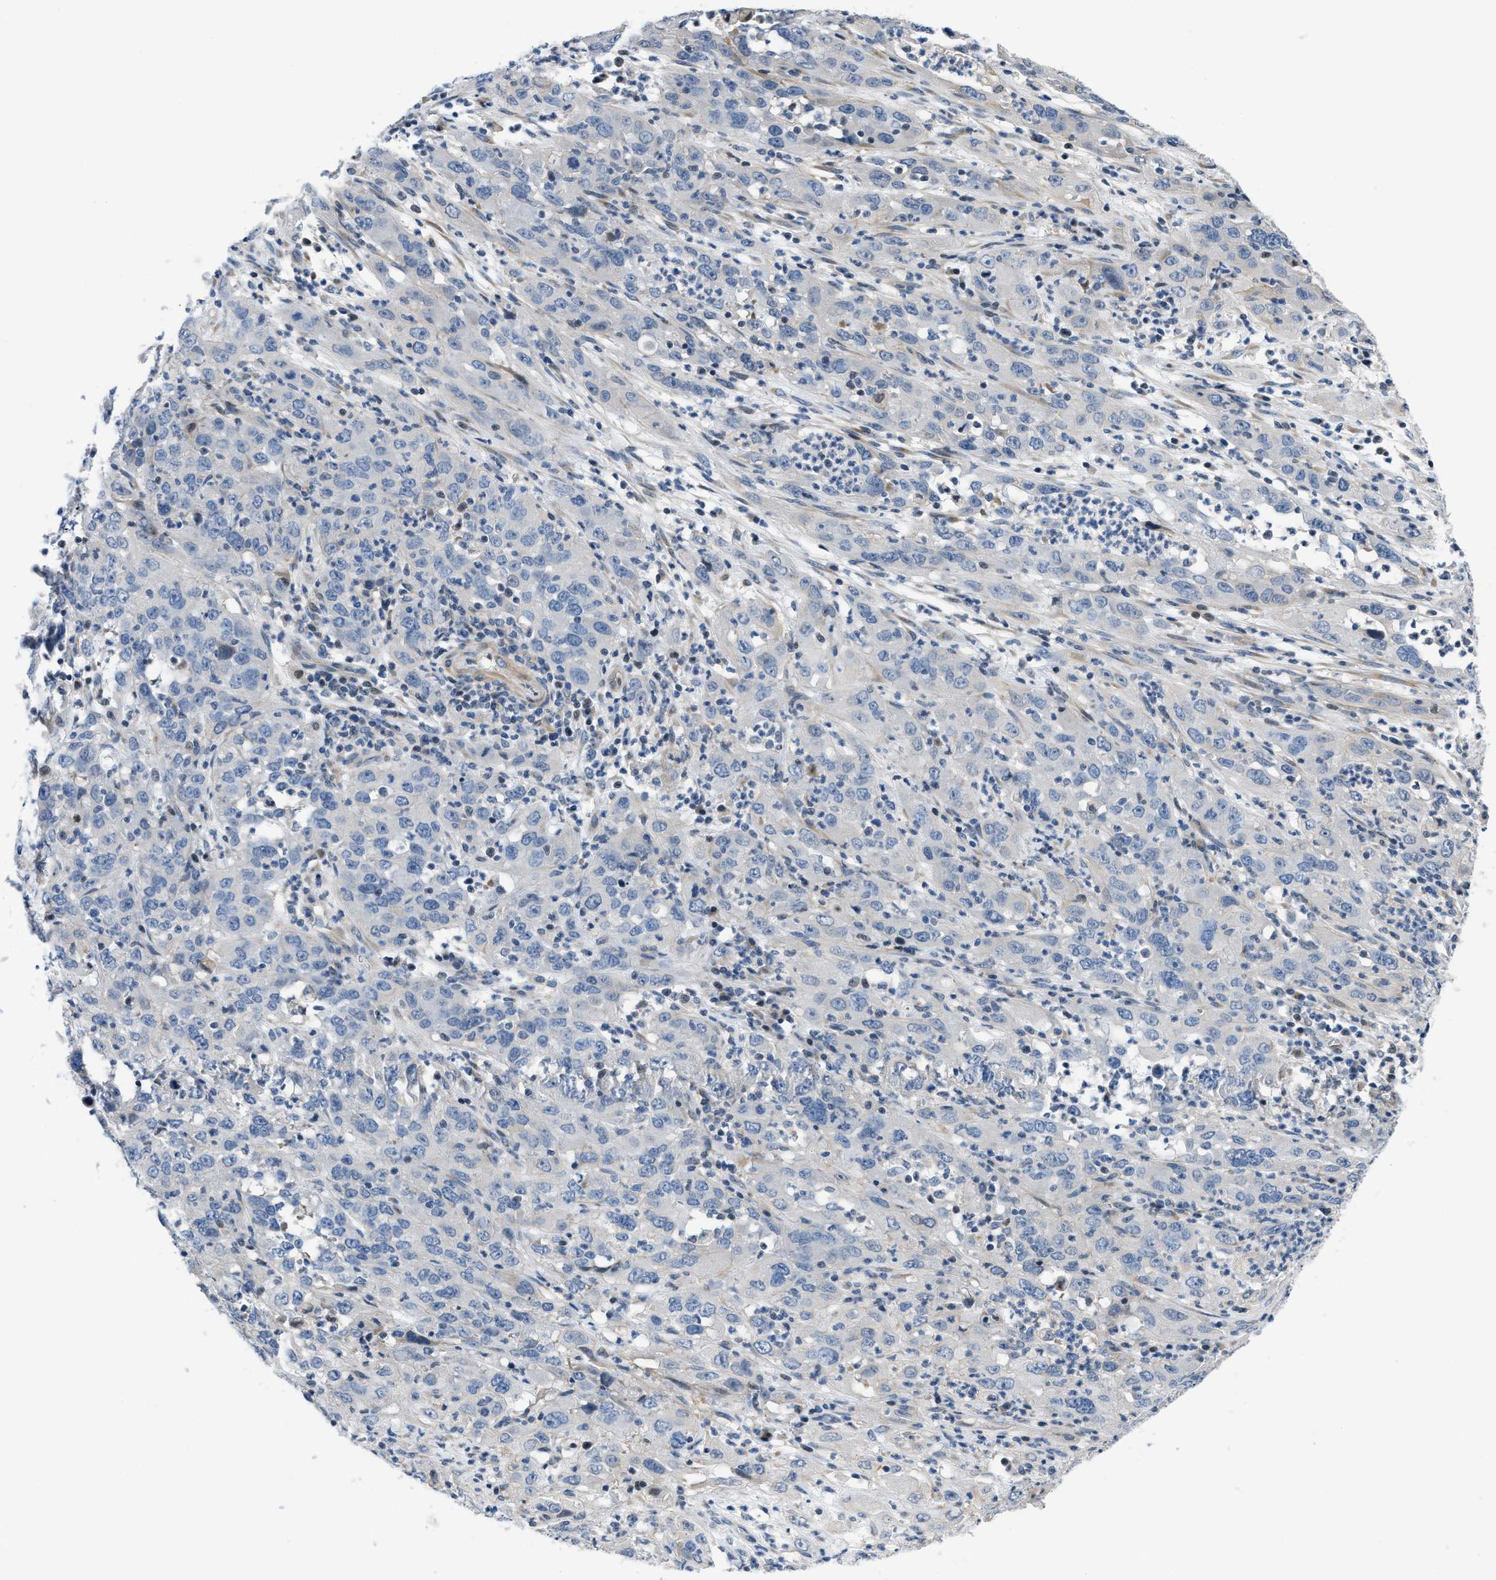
{"staining": {"intensity": "negative", "quantity": "none", "location": "none"}, "tissue": "cervical cancer", "cell_type": "Tumor cells", "image_type": "cancer", "snomed": [{"axis": "morphology", "description": "Squamous cell carcinoma, NOS"}, {"axis": "topography", "description": "Cervix"}], "caption": "High power microscopy micrograph of an IHC photomicrograph of squamous cell carcinoma (cervical), revealing no significant positivity in tumor cells. Brightfield microscopy of immunohistochemistry (IHC) stained with DAB (brown) and hematoxylin (blue), captured at high magnification.", "gene": "FDCSP", "patient": {"sex": "female", "age": 32}}